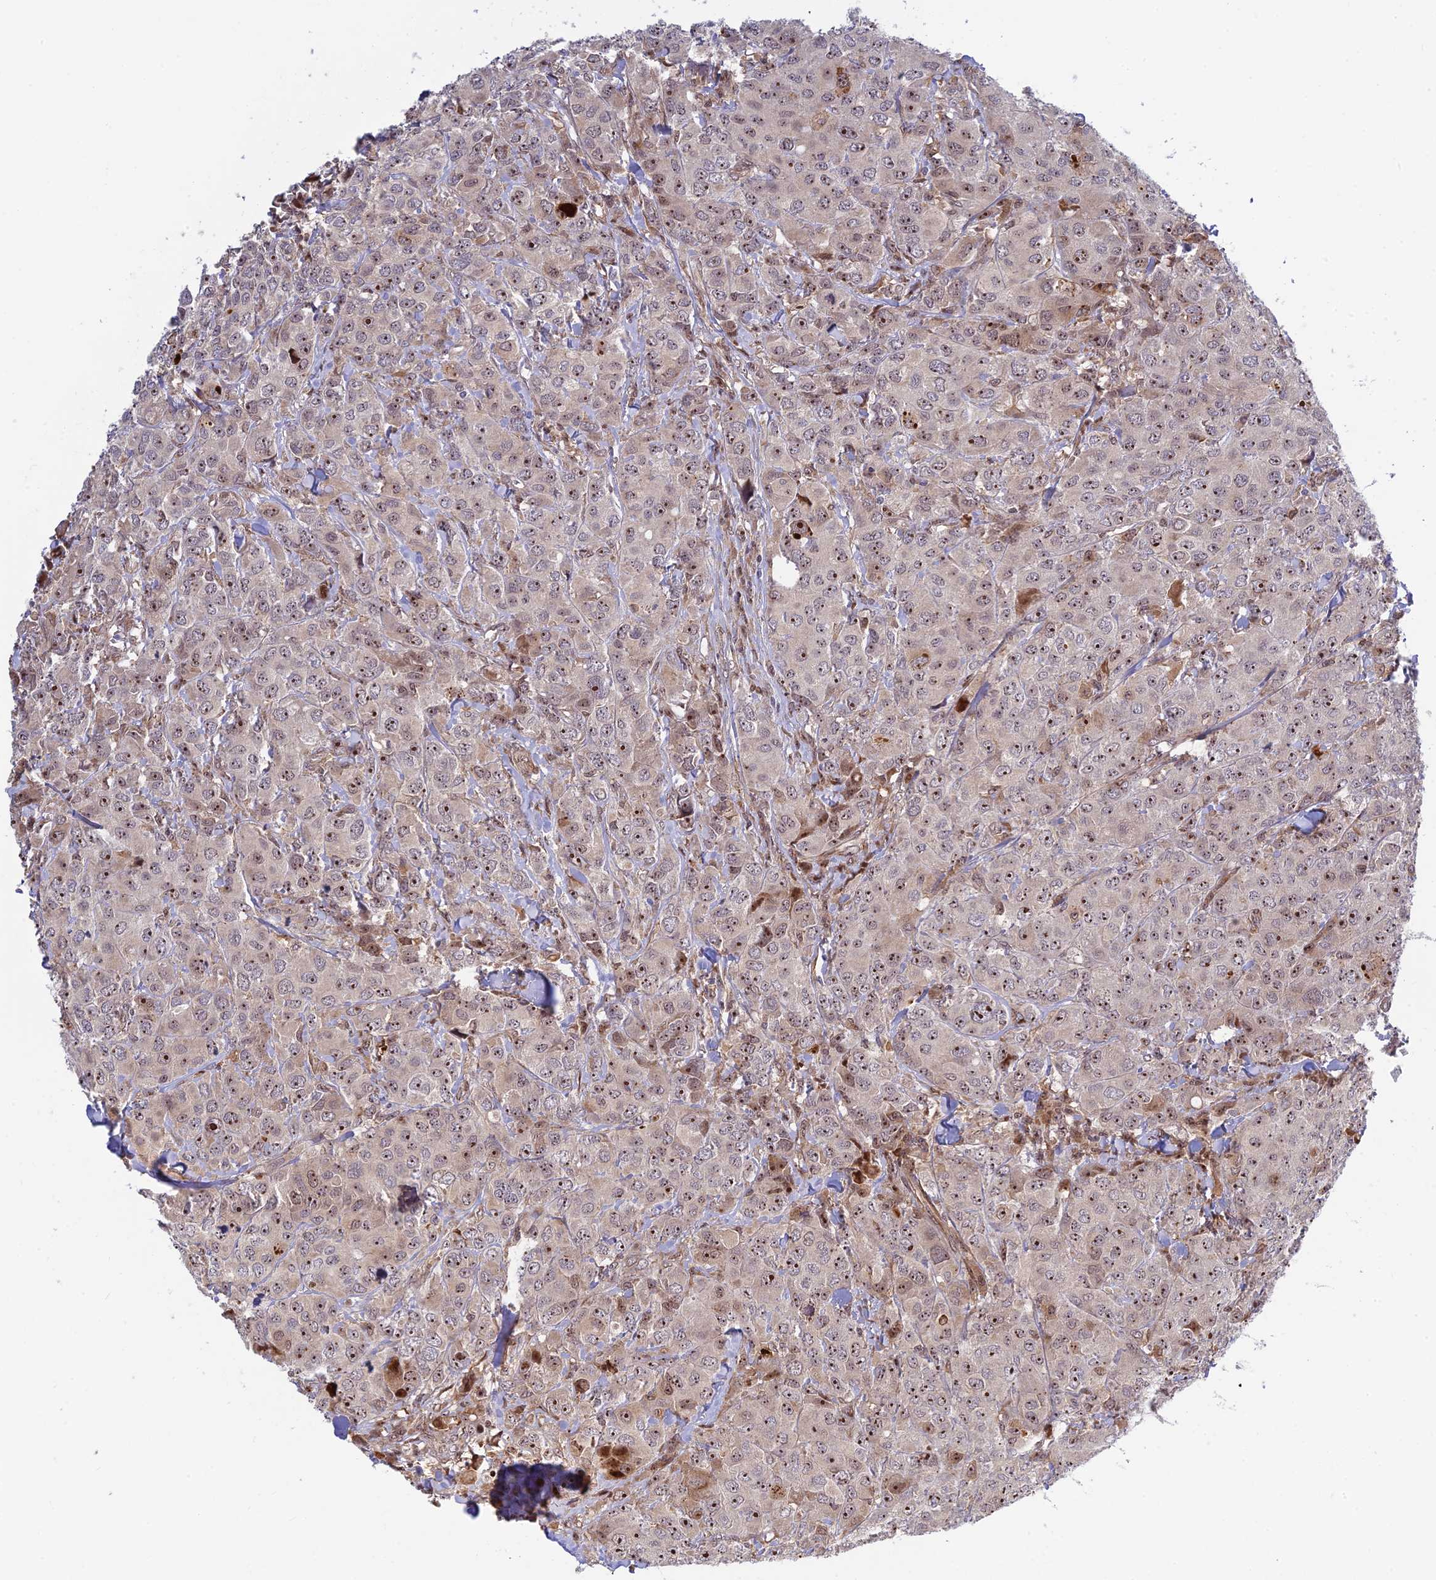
{"staining": {"intensity": "strong", "quantity": "25%-75%", "location": "nuclear"}, "tissue": "breast cancer", "cell_type": "Tumor cells", "image_type": "cancer", "snomed": [{"axis": "morphology", "description": "Duct carcinoma"}, {"axis": "topography", "description": "Breast"}], "caption": "Infiltrating ductal carcinoma (breast) was stained to show a protein in brown. There is high levels of strong nuclear positivity in approximately 25%-75% of tumor cells.", "gene": "UFSP2", "patient": {"sex": "female", "age": 43}}